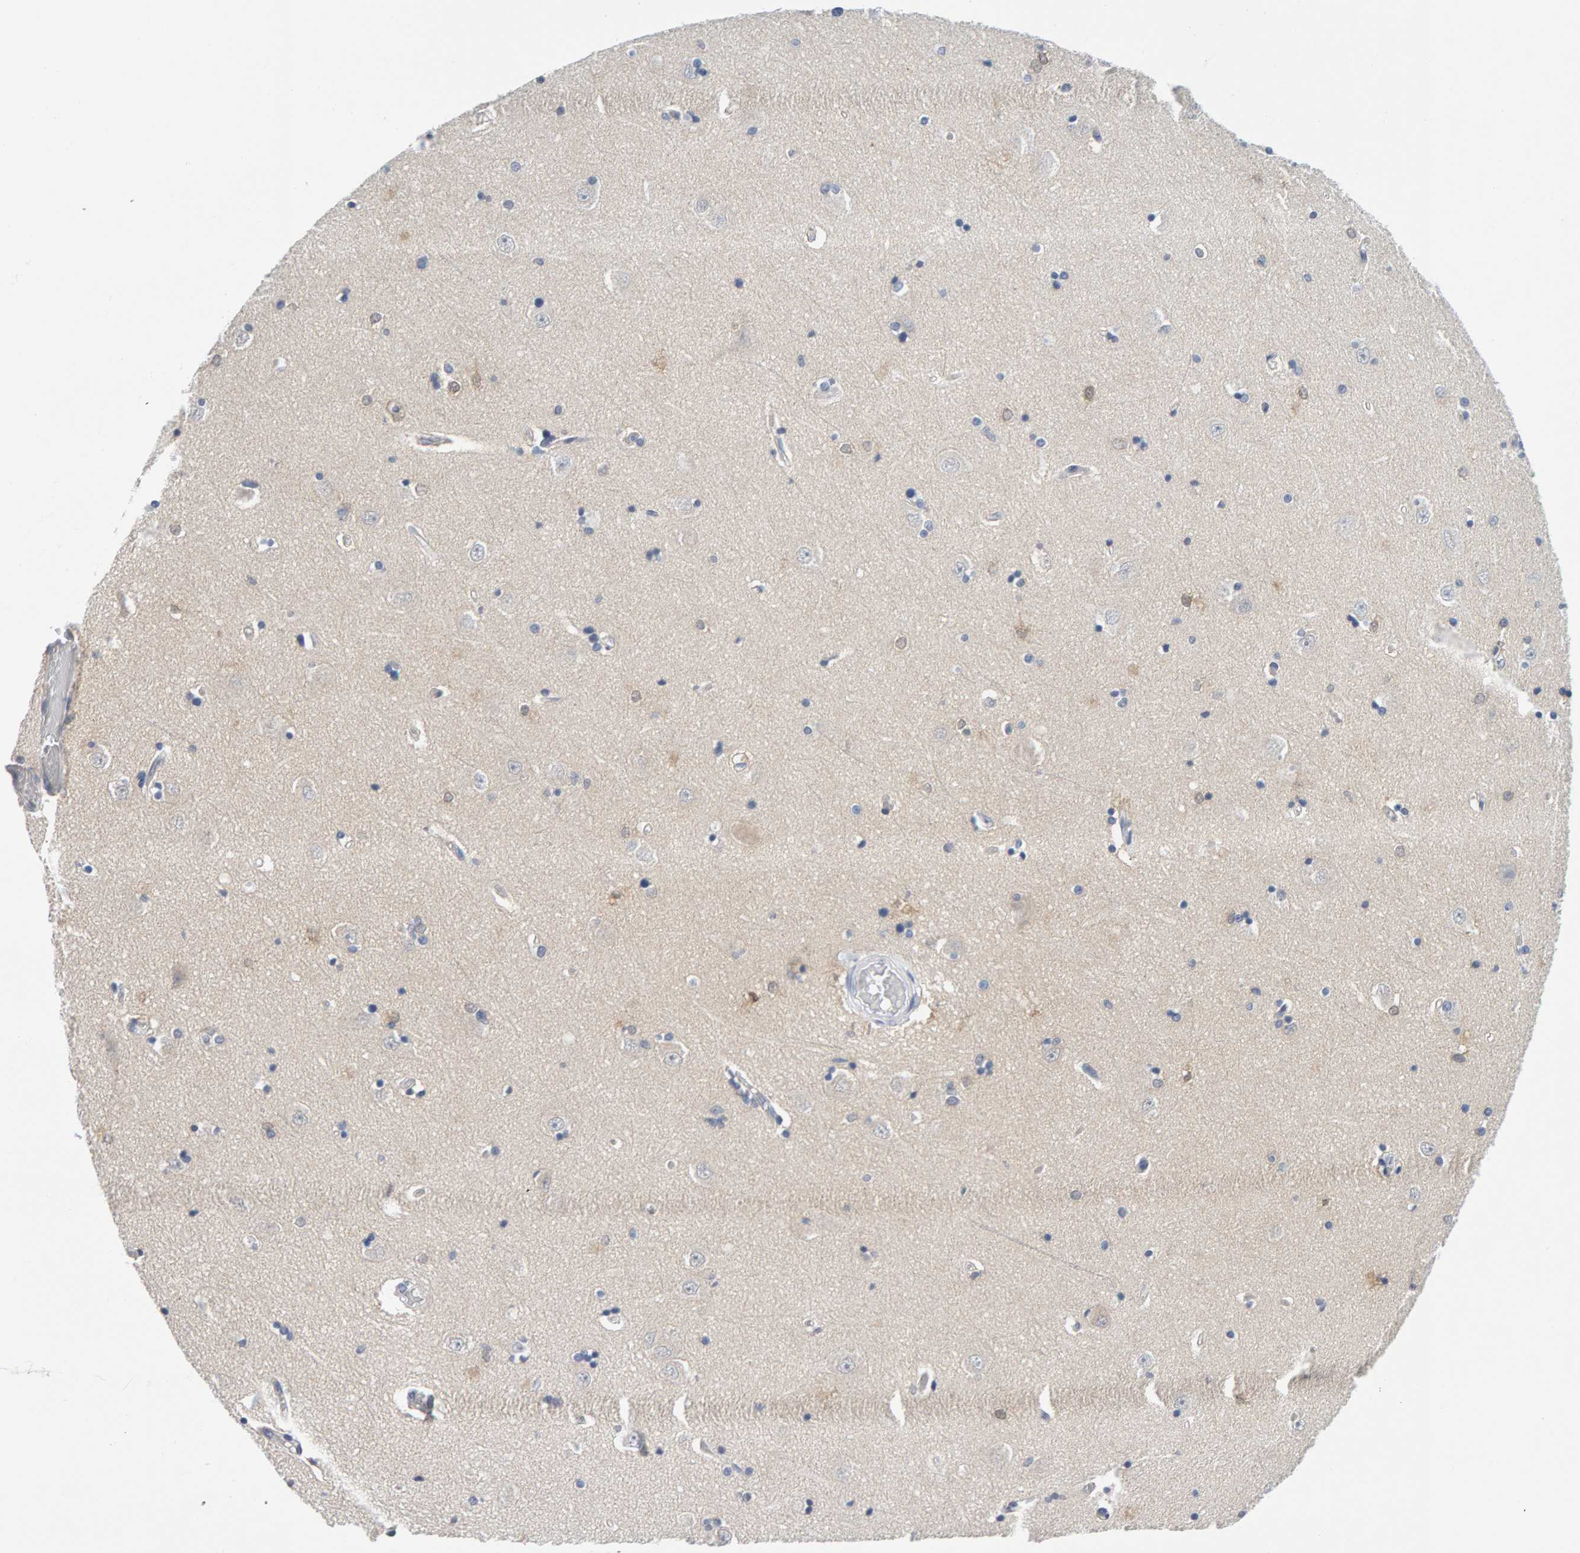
{"staining": {"intensity": "weak", "quantity": "<25%", "location": "cytoplasmic/membranous"}, "tissue": "hippocampus", "cell_type": "Glial cells", "image_type": "normal", "snomed": [{"axis": "morphology", "description": "Normal tissue, NOS"}, {"axis": "topography", "description": "Hippocampus"}], "caption": "Photomicrograph shows no protein expression in glial cells of normal hippocampus. (DAB (3,3'-diaminobenzidine) IHC with hematoxylin counter stain).", "gene": "CTH", "patient": {"sex": "male", "age": 45}}